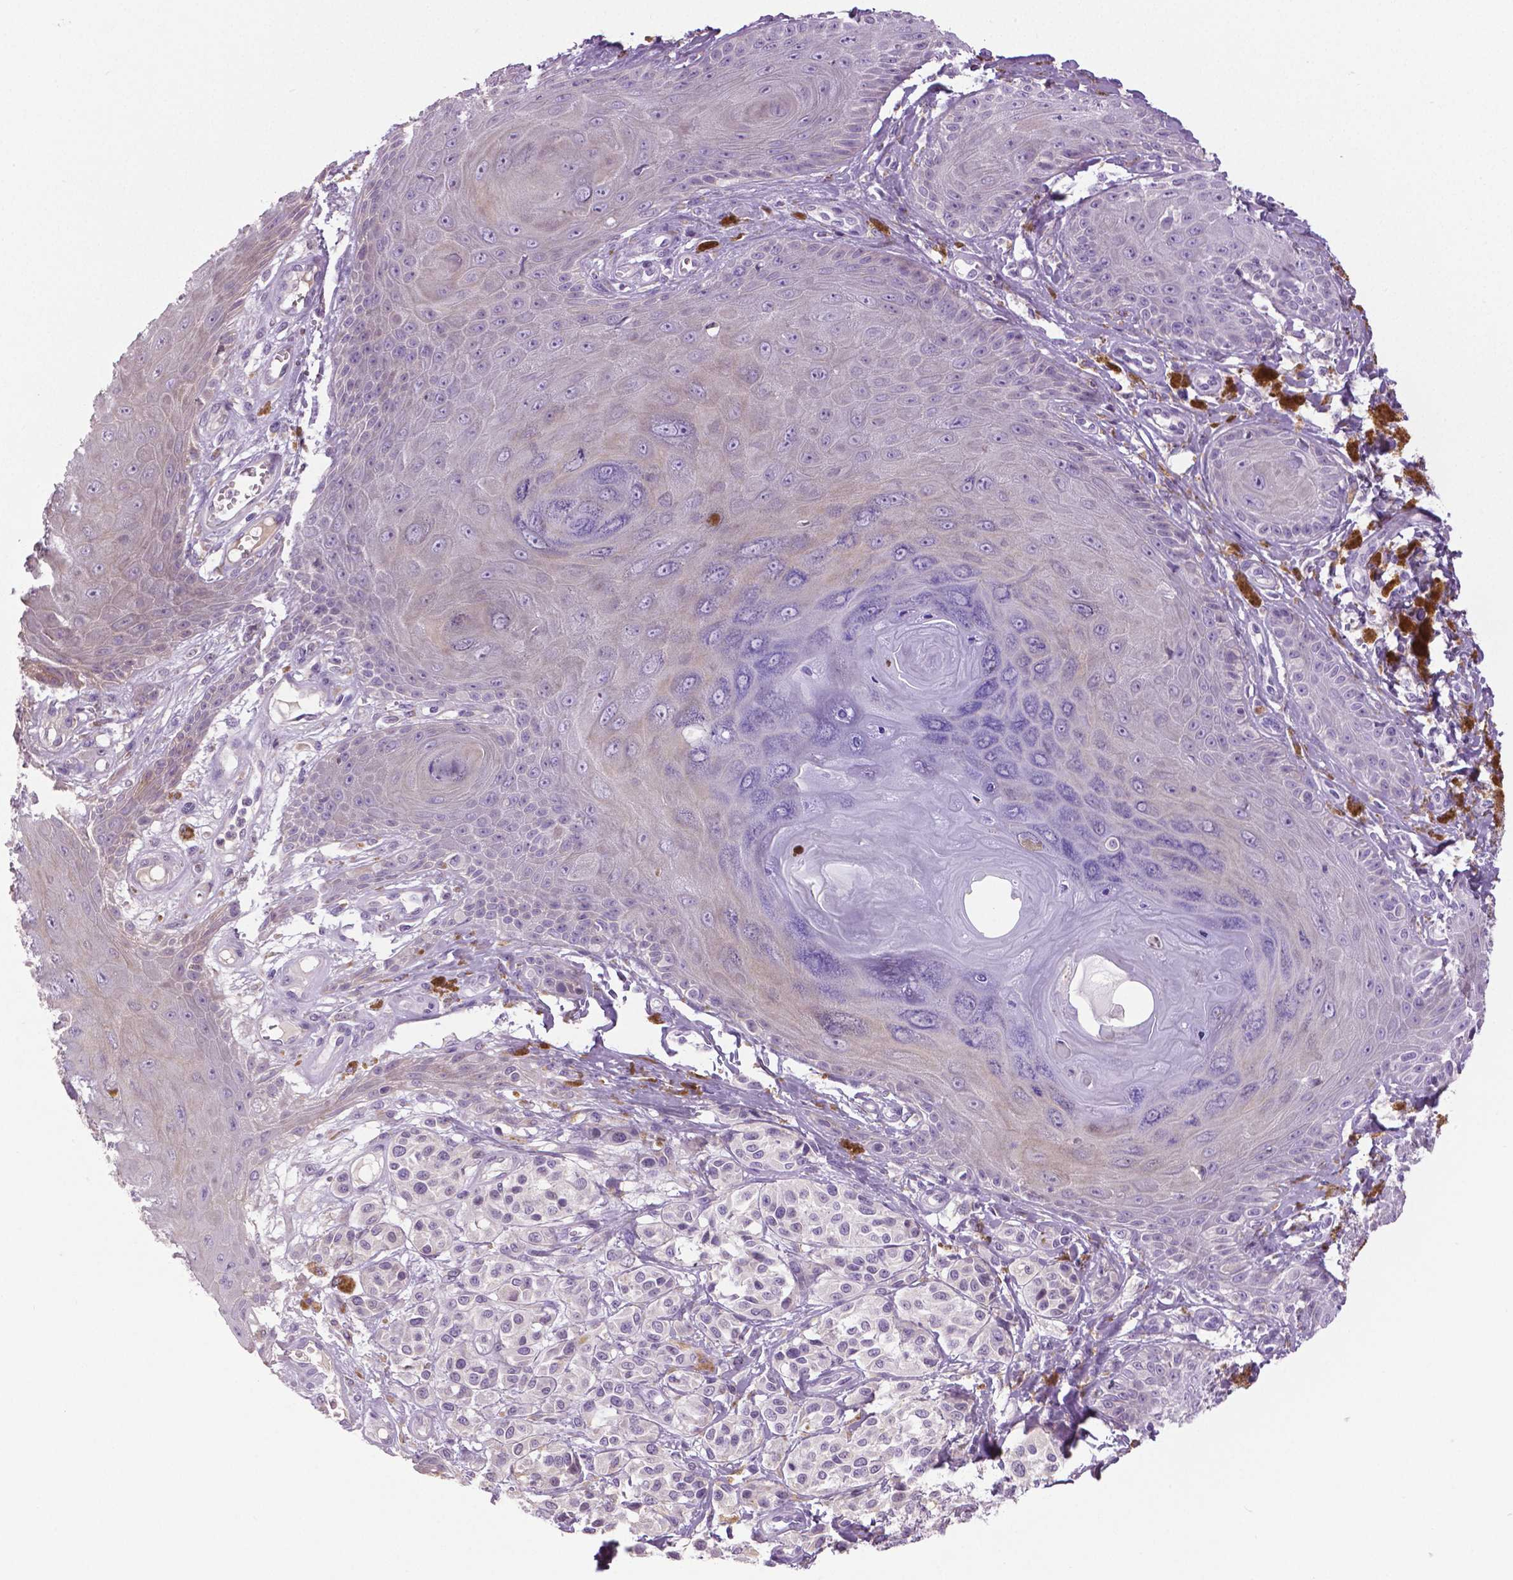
{"staining": {"intensity": "negative", "quantity": "none", "location": "none"}, "tissue": "melanoma", "cell_type": "Tumor cells", "image_type": "cancer", "snomed": [{"axis": "morphology", "description": "Malignant melanoma, NOS"}, {"axis": "topography", "description": "Skin"}], "caption": "Melanoma stained for a protein using immunohistochemistry (IHC) reveals no staining tumor cells.", "gene": "DNAH12", "patient": {"sex": "female", "age": 80}}